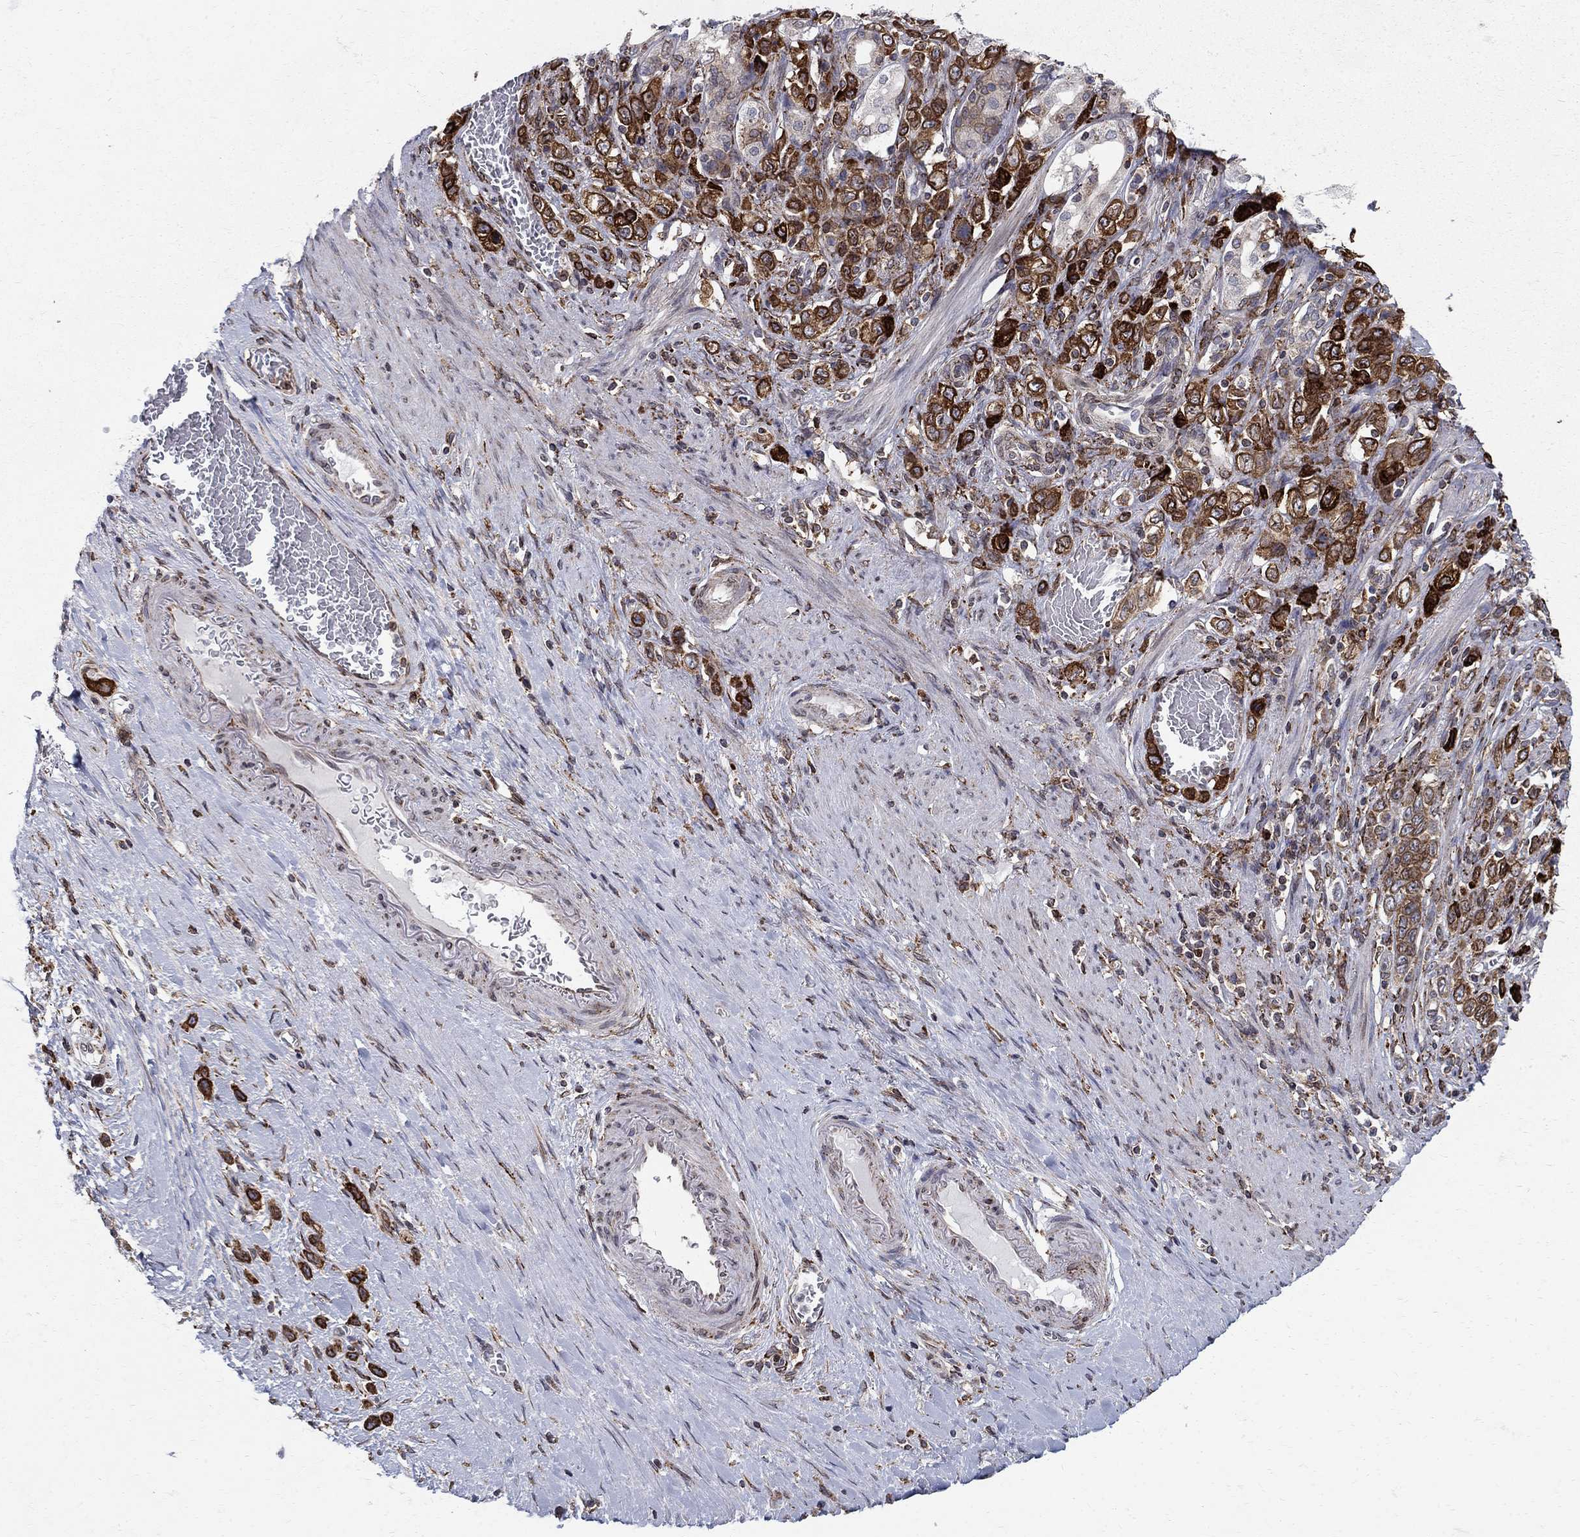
{"staining": {"intensity": "strong", "quantity": ">75%", "location": "cytoplasmic/membranous"}, "tissue": "stomach cancer", "cell_type": "Tumor cells", "image_type": "cancer", "snomed": [{"axis": "morphology", "description": "Normal tissue, NOS"}, {"axis": "morphology", "description": "Adenocarcinoma, NOS"}, {"axis": "morphology", "description": "Adenocarcinoma, High grade"}, {"axis": "topography", "description": "Stomach, upper"}, {"axis": "topography", "description": "Stomach"}], "caption": "Immunohistochemistry (IHC) of human high-grade adenocarcinoma (stomach) reveals high levels of strong cytoplasmic/membranous positivity in approximately >75% of tumor cells. The staining is performed using DAB (3,3'-diaminobenzidine) brown chromogen to label protein expression. The nuclei are counter-stained blue using hematoxylin.", "gene": "CAB39L", "patient": {"sex": "female", "age": 65}}